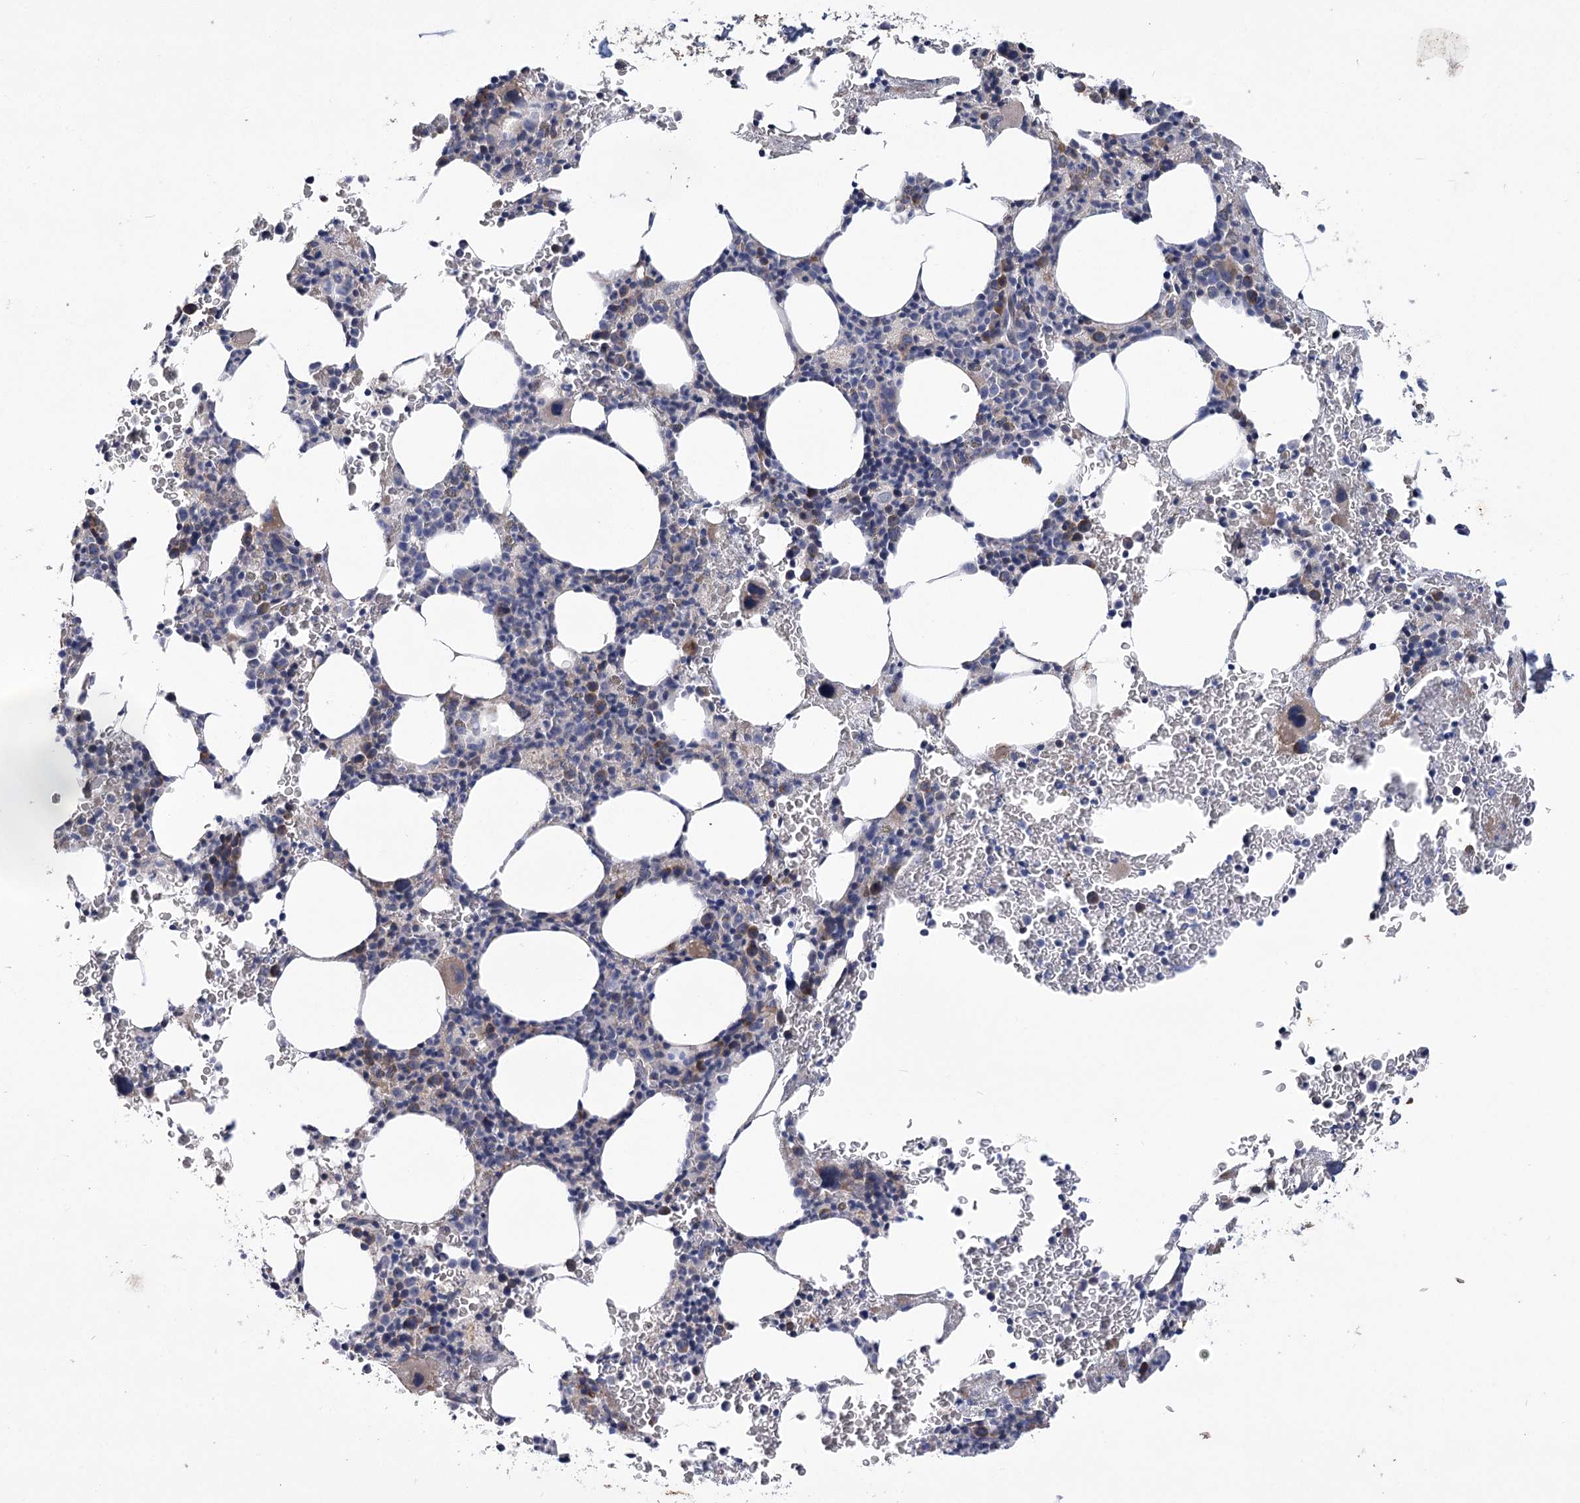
{"staining": {"intensity": "negative", "quantity": "none", "location": "none"}, "tissue": "bone marrow", "cell_type": "Hematopoietic cells", "image_type": "normal", "snomed": [{"axis": "morphology", "description": "Normal tissue, NOS"}, {"axis": "topography", "description": "Bone marrow"}], "caption": "Bone marrow stained for a protein using IHC displays no expression hematopoietic cells.", "gene": "PBLD", "patient": {"sex": "male", "age": 79}}